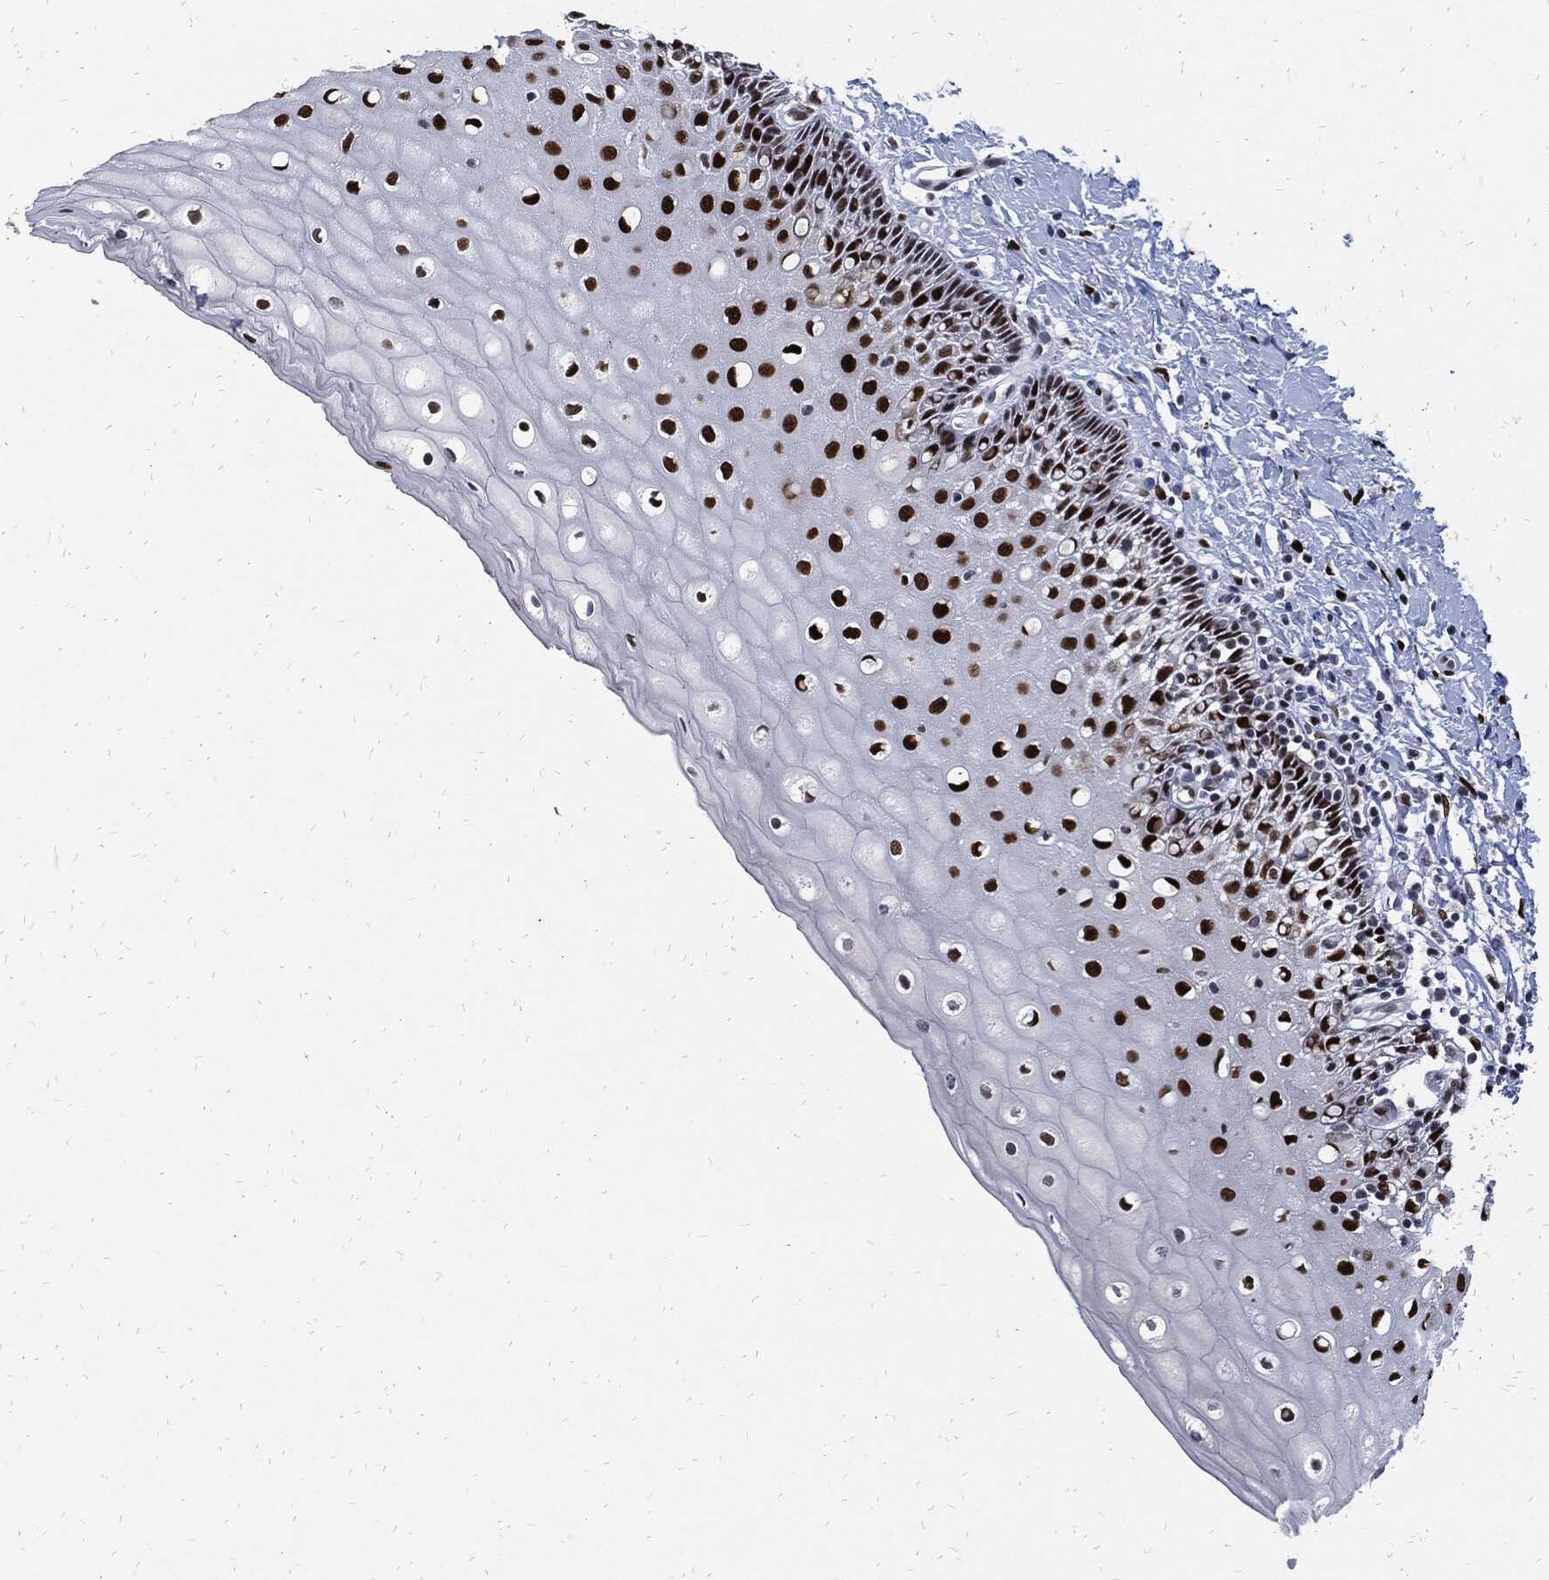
{"staining": {"intensity": "negative", "quantity": "none", "location": "none"}, "tissue": "cervix", "cell_type": "Glandular cells", "image_type": "normal", "snomed": [{"axis": "morphology", "description": "Normal tissue, NOS"}, {"axis": "topography", "description": "Cervix"}], "caption": "DAB immunohistochemical staining of benign human cervix shows no significant expression in glandular cells. The staining was performed using DAB (3,3'-diaminobenzidine) to visualize the protein expression in brown, while the nuclei were stained in blue with hematoxylin (Magnification: 20x).", "gene": "JUN", "patient": {"sex": "female", "age": 37}}